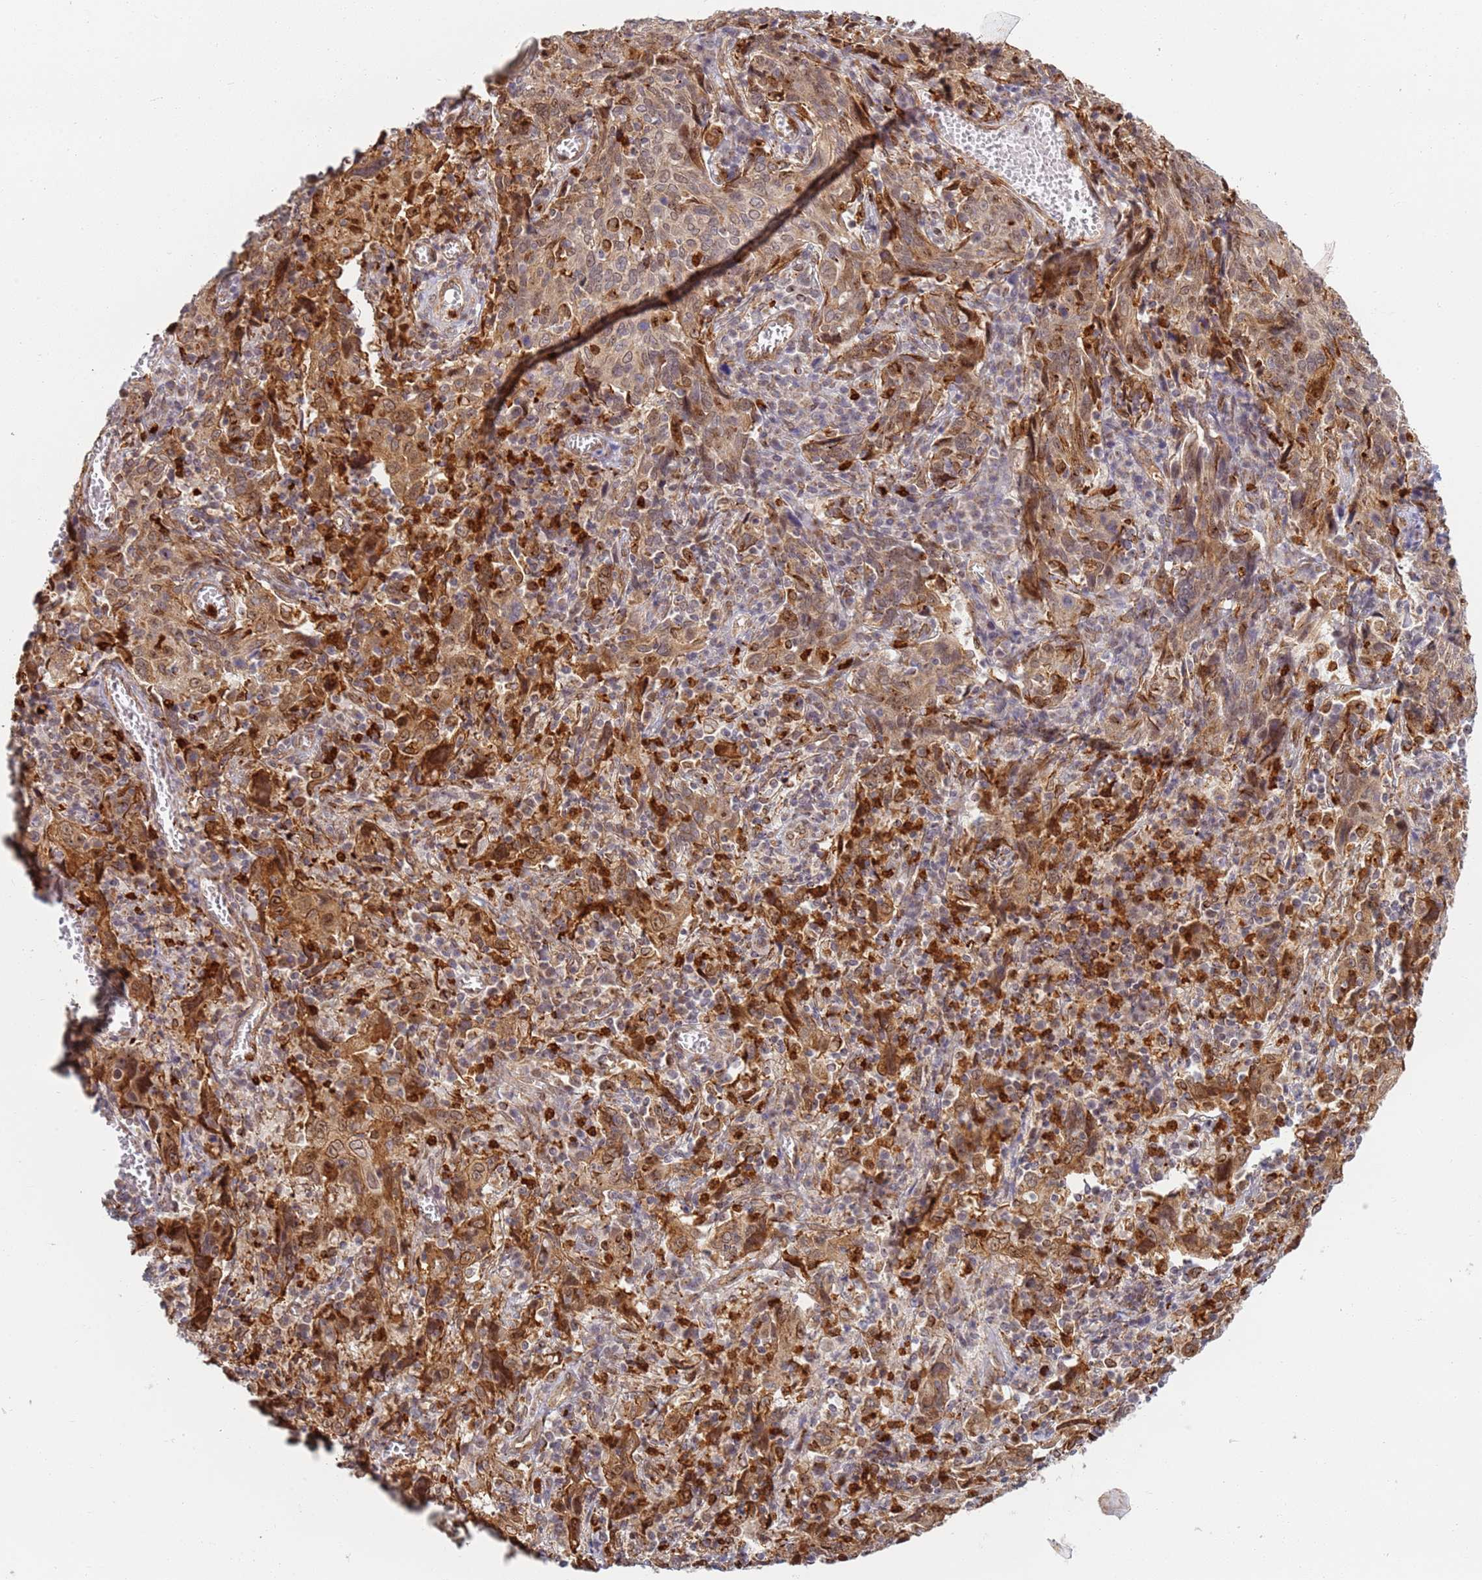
{"staining": {"intensity": "moderate", "quantity": ">75%", "location": "cytoplasmic/membranous,nuclear"}, "tissue": "cervical cancer", "cell_type": "Tumor cells", "image_type": "cancer", "snomed": [{"axis": "morphology", "description": "Squamous cell carcinoma, NOS"}, {"axis": "topography", "description": "Cervix"}], "caption": "The micrograph displays immunohistochemical staining of cervical squamous cell carcinoma. There is moderate cytoplasmic/membranous and nuclear expression is appreciated in approximately >75% of tumor cells.", "gene": "CEP170", "patient": {"sex": "female", "age": 46}}